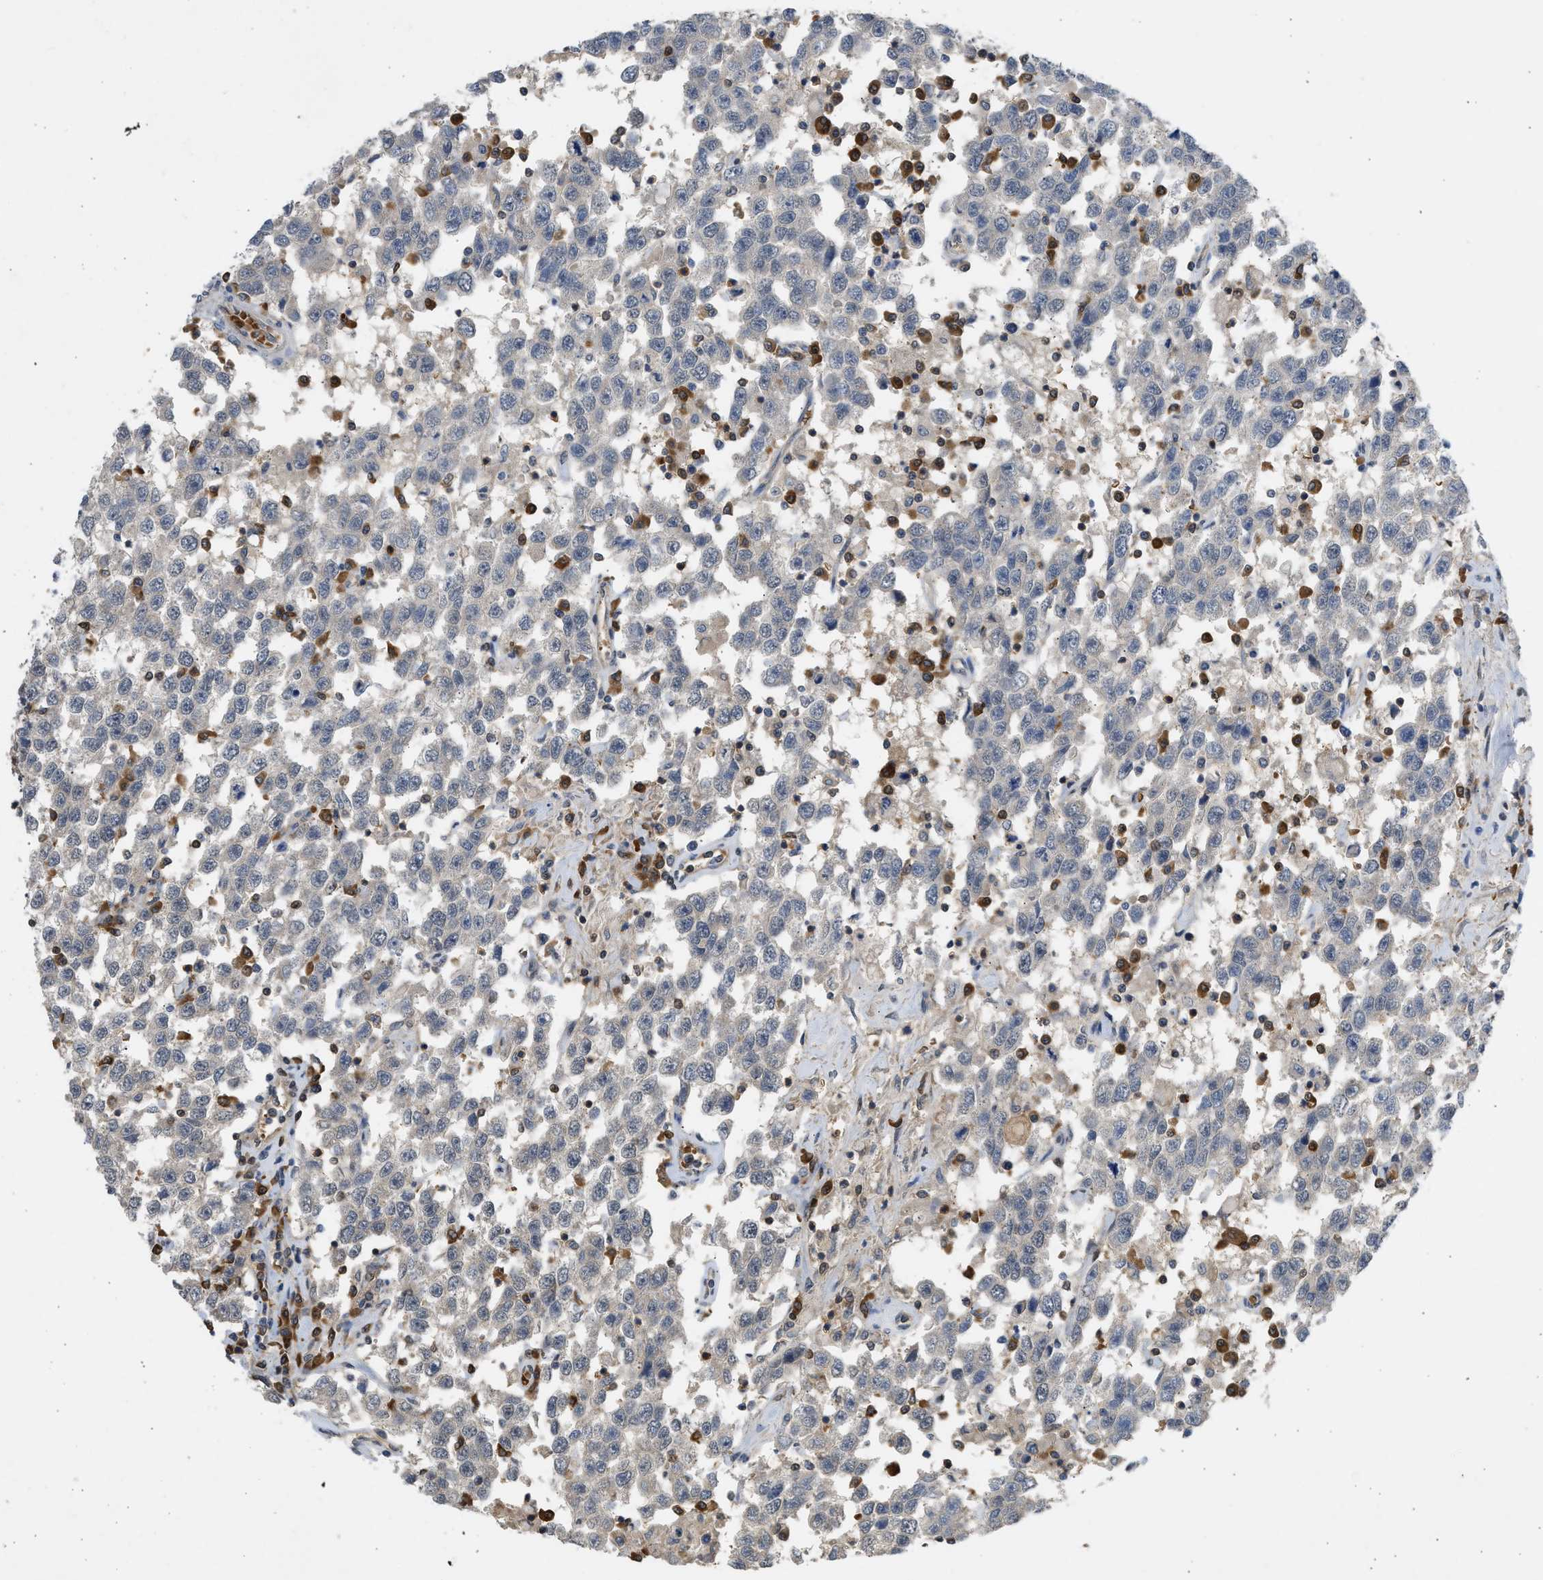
{"staining": {"intensity": "negative", "quantity": "none", "location": "none"}, "tissue": "testis cancer", "cell_type": "Tumor cells", "image_type": "cancer", "snomed": [{"axis": "morphology", "description": "Seminoma, NOS"}, {"axis": "topography", "description": "Testis"}], "caption": "A high-resolution photomicrograph shows immunohistochemistry (IHC) staining of testis cancer, which exhibits no significant expression in tumor cells. The staining is performed using DAB (3,3'-diaminobenzidine) brown chromogen with nuclei counter-stained in using hematoxylin.", "gene": "MAPK7", "patient": {"sex": "male", "age": 41}}